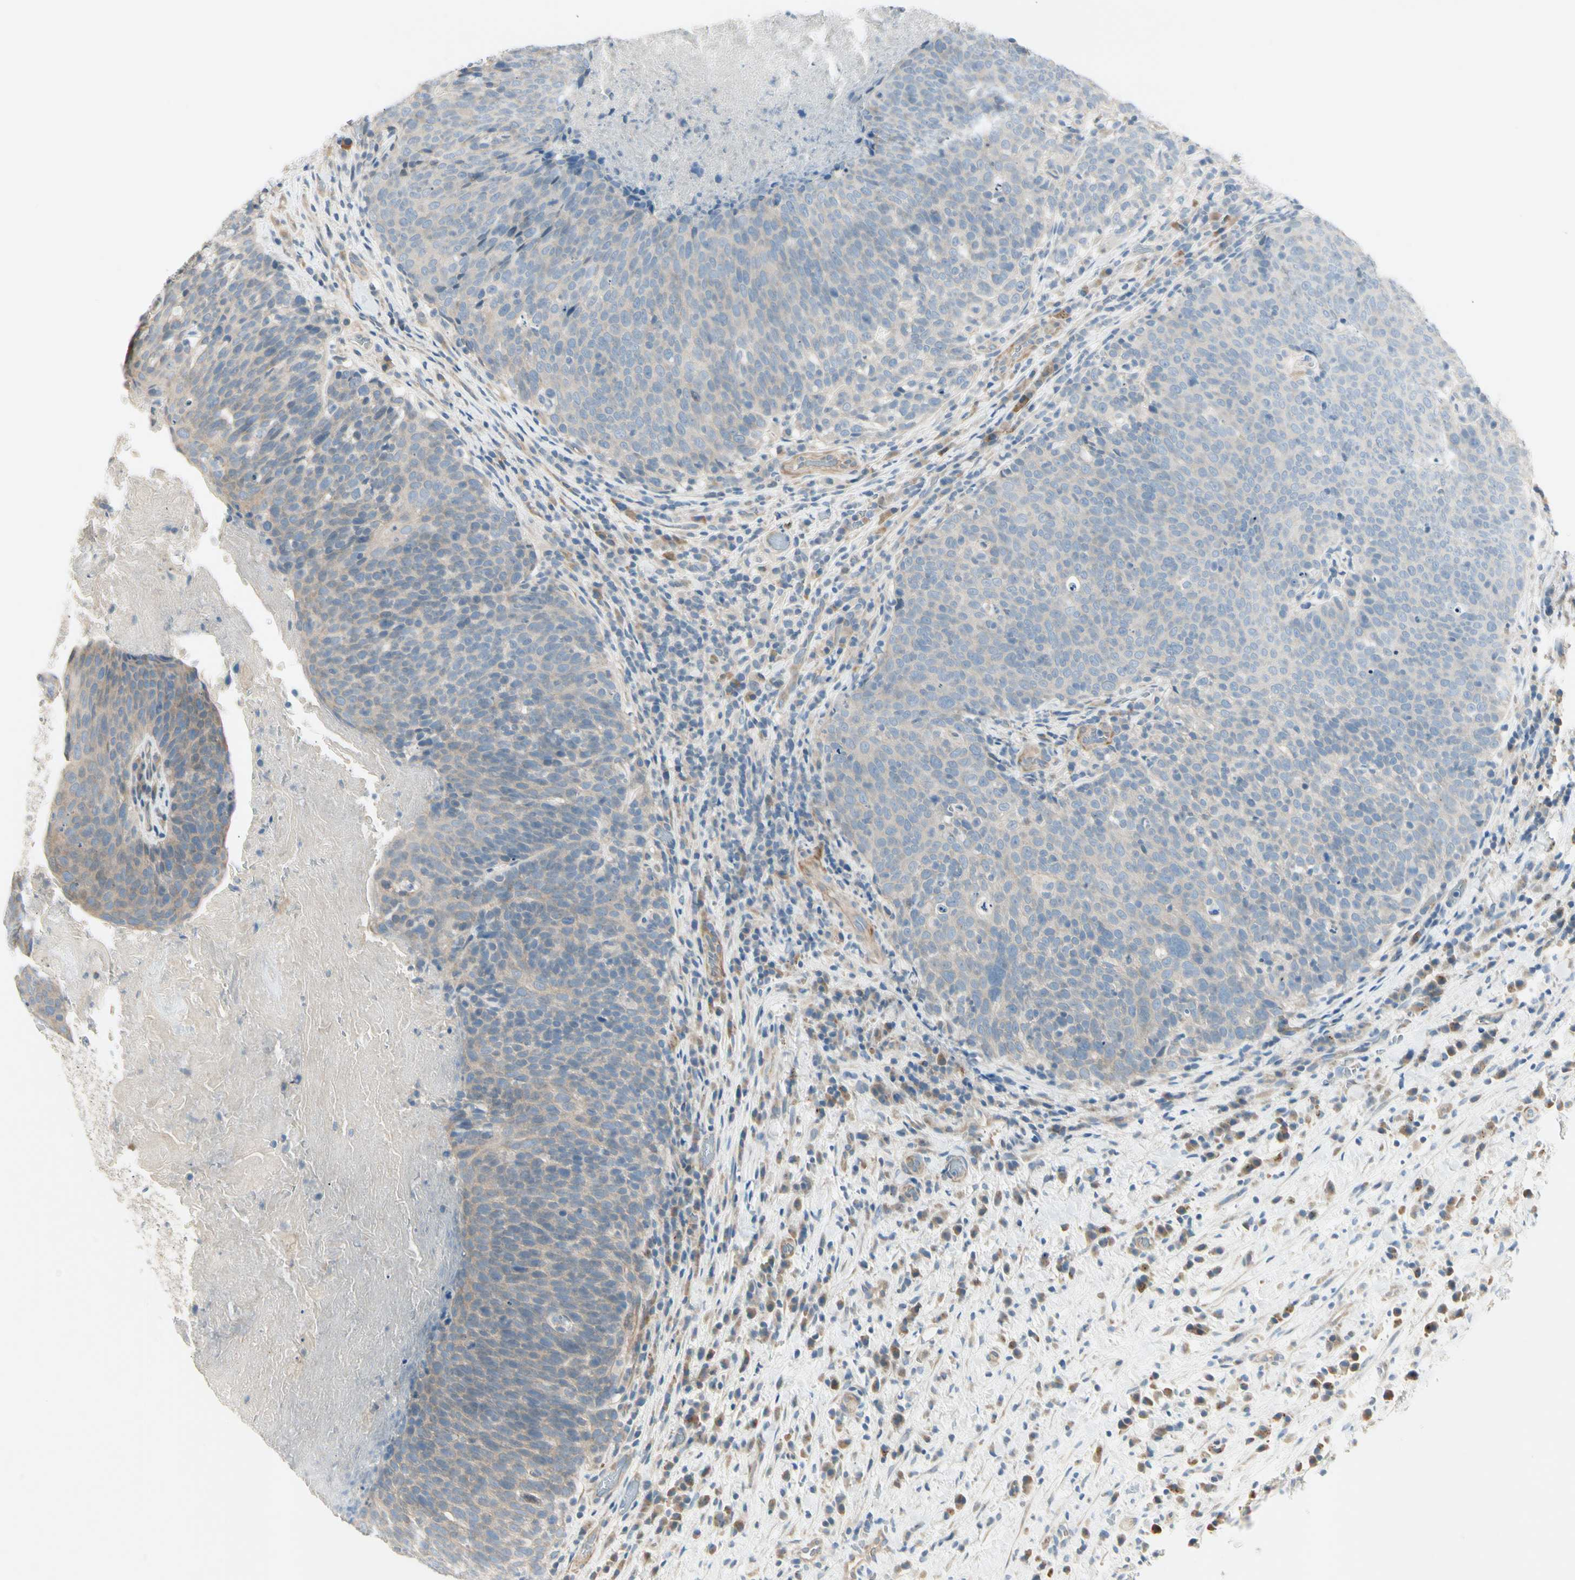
{"staining": {"intensity": "weak", "quantity": "<25%", "location": "cytoplasmic/membranous"}, "tissue": "head and neck cancer", "cell_type": "Tumor cells", "image_type": "cancer", "snomed": [{"axis": "morphology", "description": "Squamous cell carcinoma, NOS"}, {"axis": "morphology", "description": "Squamous cell carcinoma, metastatic, NOS"}, {"axis": "topography", "description": "Lymph node"}, {"axis": "topography", "description": "Head-Neck"}], "caption": "DAB (3,3'-diaminobenzidine) immunohistochemical staining of human head and neck cancer (metastatic squamous cell carcinoma) exhibits no significant expression in tumor cells.", "gene": "ADGRA3", "patient": {"sex": "male", "age": 62}}